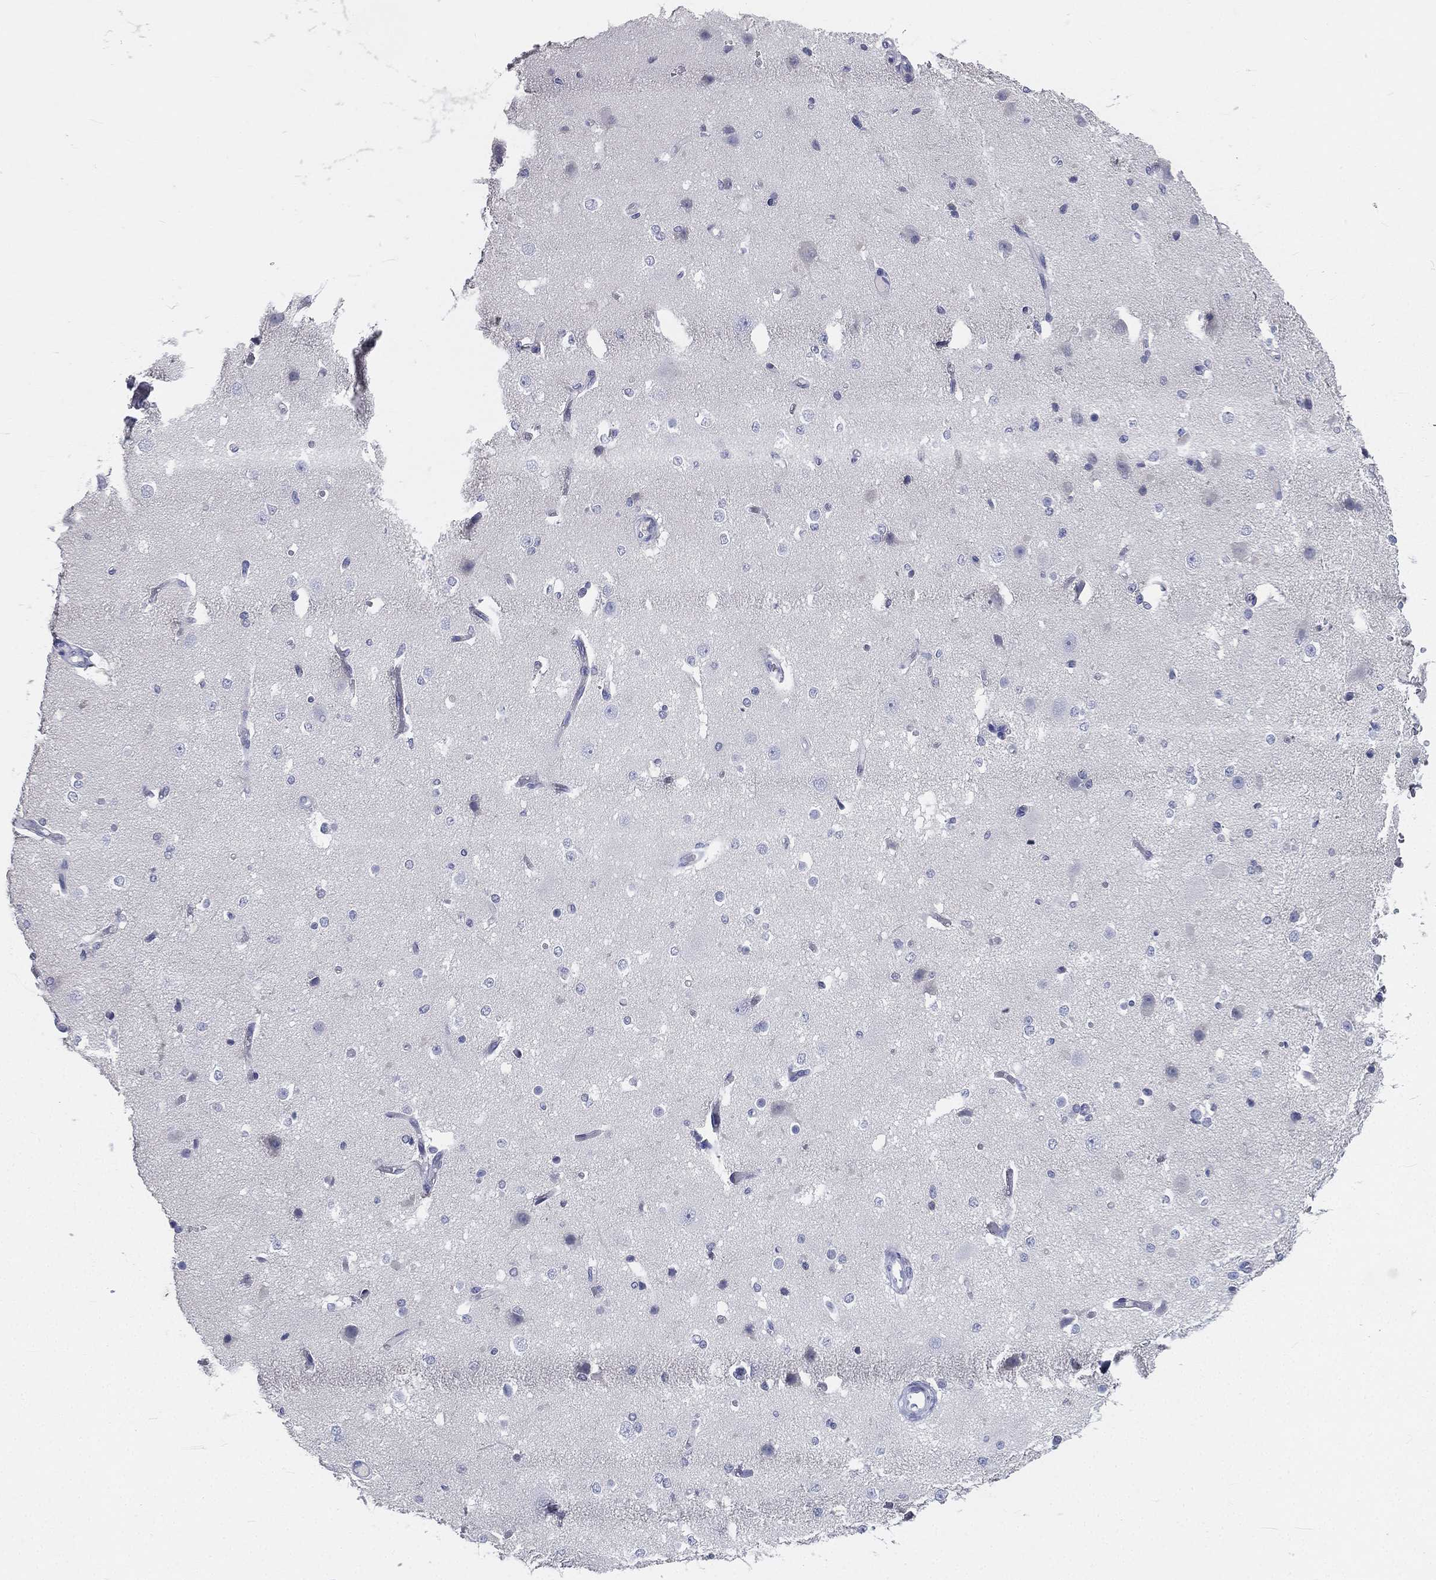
{"staining": {"intensity": "negative", "quantity": "none", "location": "none"}, "tissue": "cerebral cortex", "cell_type": "Endothelial cells", "image_type": "normal", "snomed": [{"axis": "morphology", "description": "Normal tissue, NOS"}, {"axis": "morphology", "description": "Inflammation, NOS"}, {"axis": "topography", "description": "Cerebral cortex"}], "caption": "An image of cerebral cortex stained for a protein demonstrates no brown staining in endothelial cells.", "gene": "CD3D", "patient": {"sex": "male", "age": 6}}